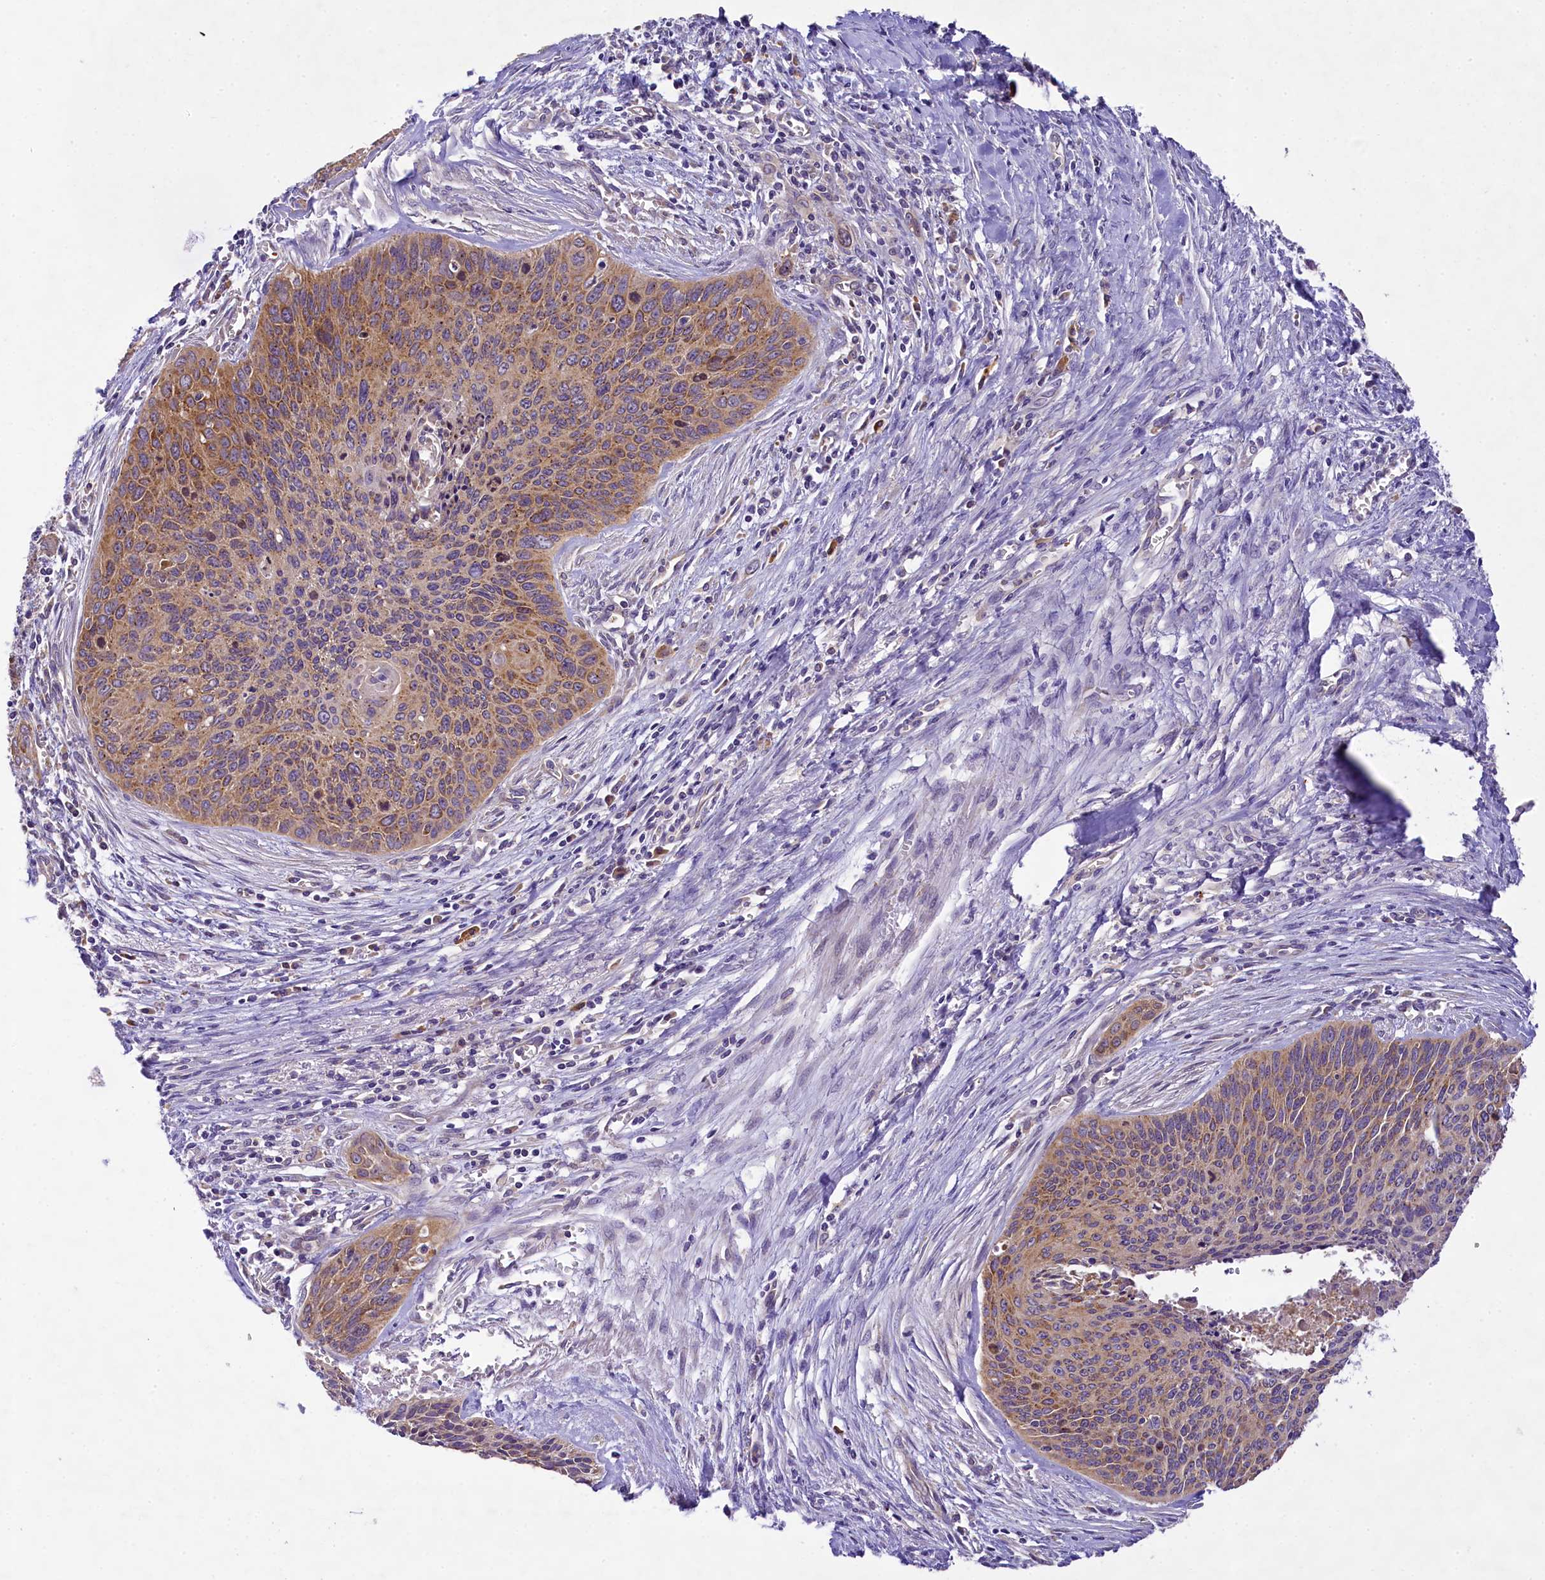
{"staining": {"intensity": "moderate", "quantity": ">75%", "location": "cytoplasmic/membranous"}, "tissue": "cervical cancer", "cell_type": "Tumor cells", "image_type": "cancer", "snomed": [{"axis": "morphology", "description": "Squamous cell carcinoma, NOS"}, {"axis": "topography", "description": "Cervix"}], "caption": "Immunohistochemical staining of cervical cancer demonstrates medium levels of moderate cytoplasmic/membranous protein positivity in approximately >75% of tumor cells. The protein is stained brown, and the nuclei are stained in blue (DAB (3,3'-diaminobenzidine) IHC with brightfield microscopy, high magnification).", "gene": "LARP4", "patient": {"sex": "female", "age": 55}}